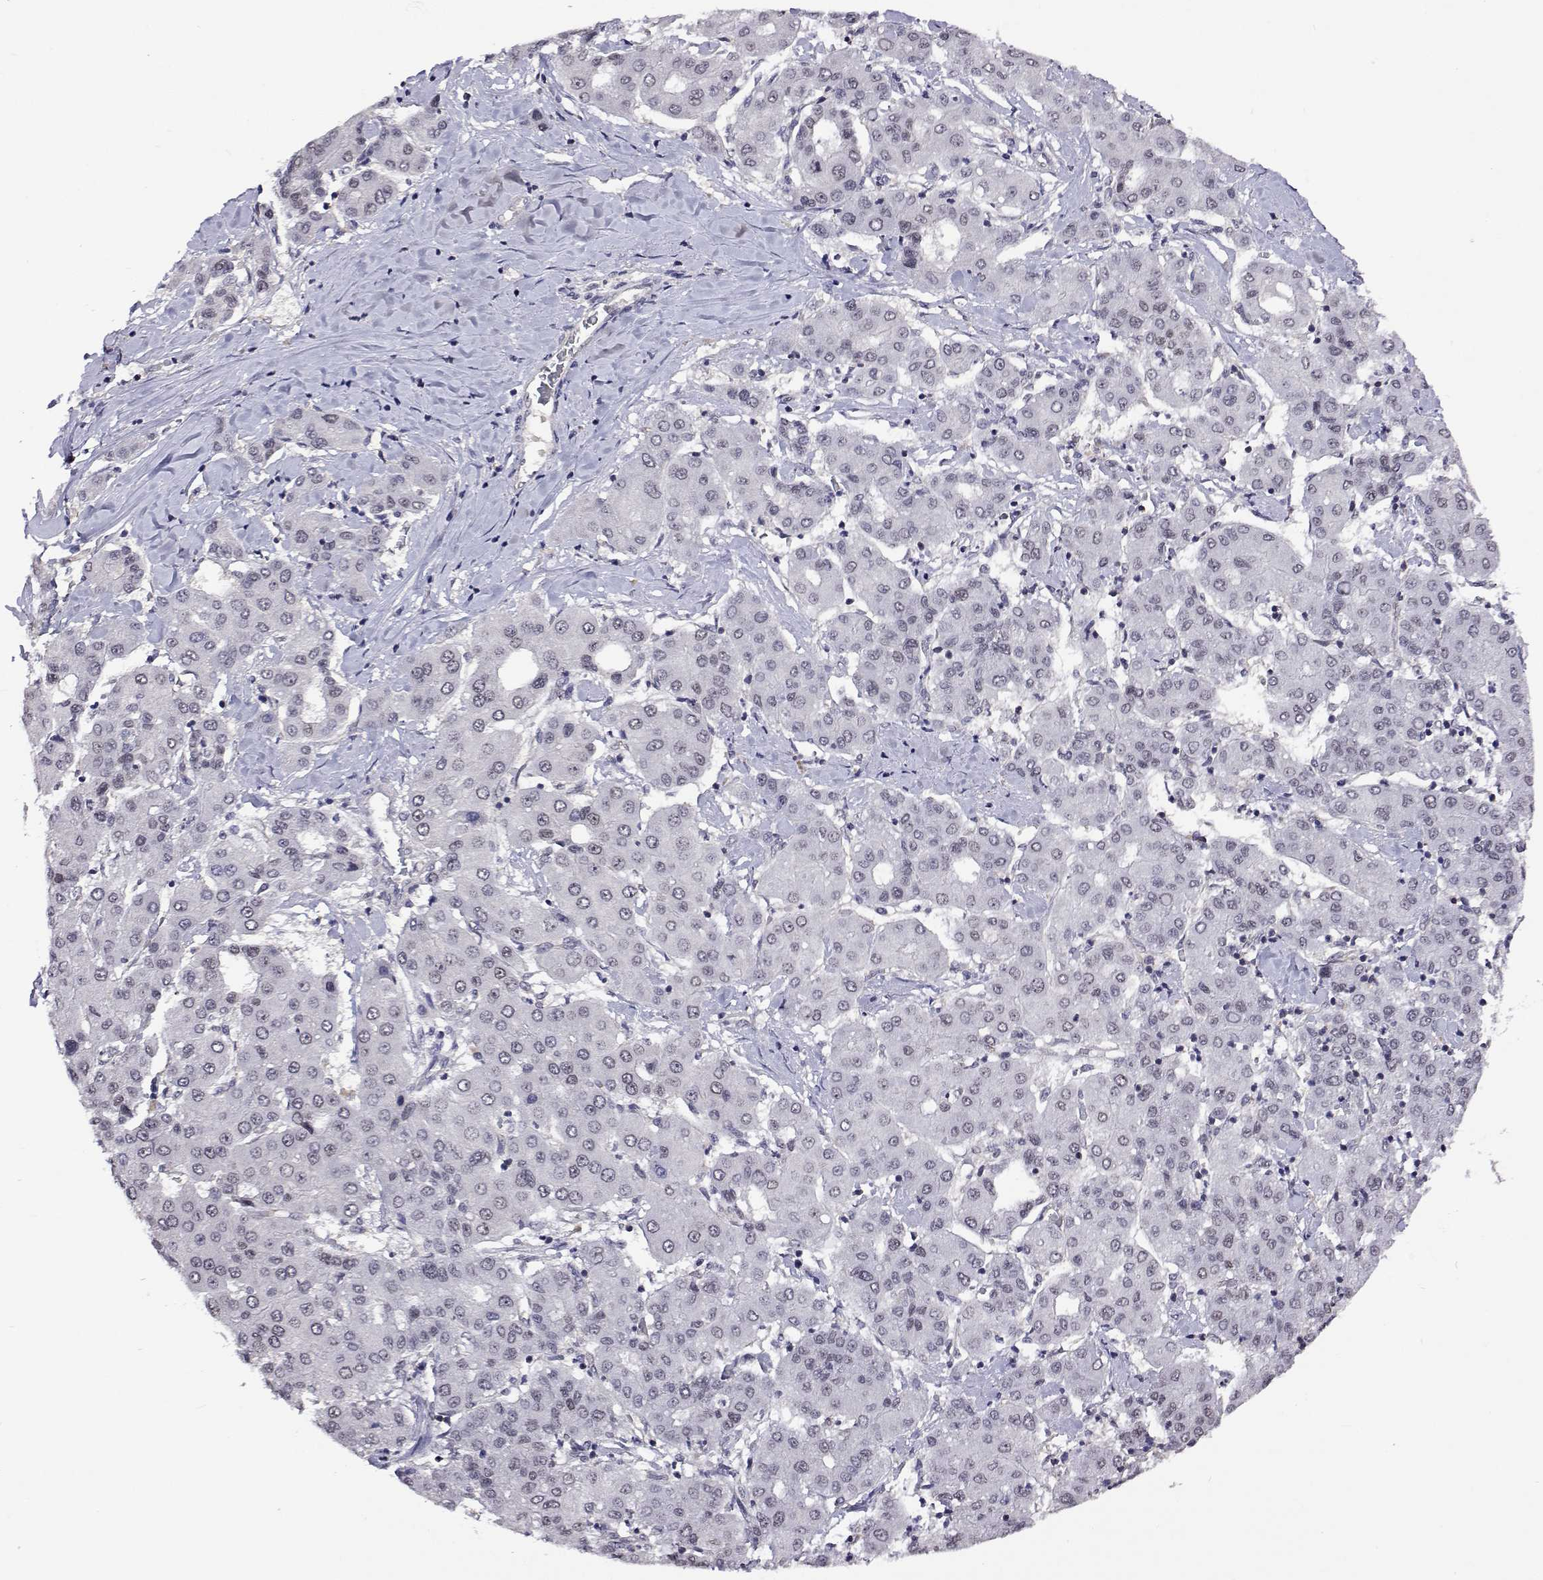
{"staining": {"intensity": "negative", "quantity": "none", "location": "none"}, "tissue": "liver cancer", "cell_type": "Tumor cells", "image_type": "cancer", "snomed": [{"axis": "morphology", "description": "Carcinoma, Hepatocellular, NOS"}, {"axis": "topography", "description": "Liver"}], "caption": "Protein analysis of liver cancer (hepatocellular carcinoma) reveals no significant staining in tumor cells.", "gene": "NHP2", "patient": {"sex": "male", "age": 65}}